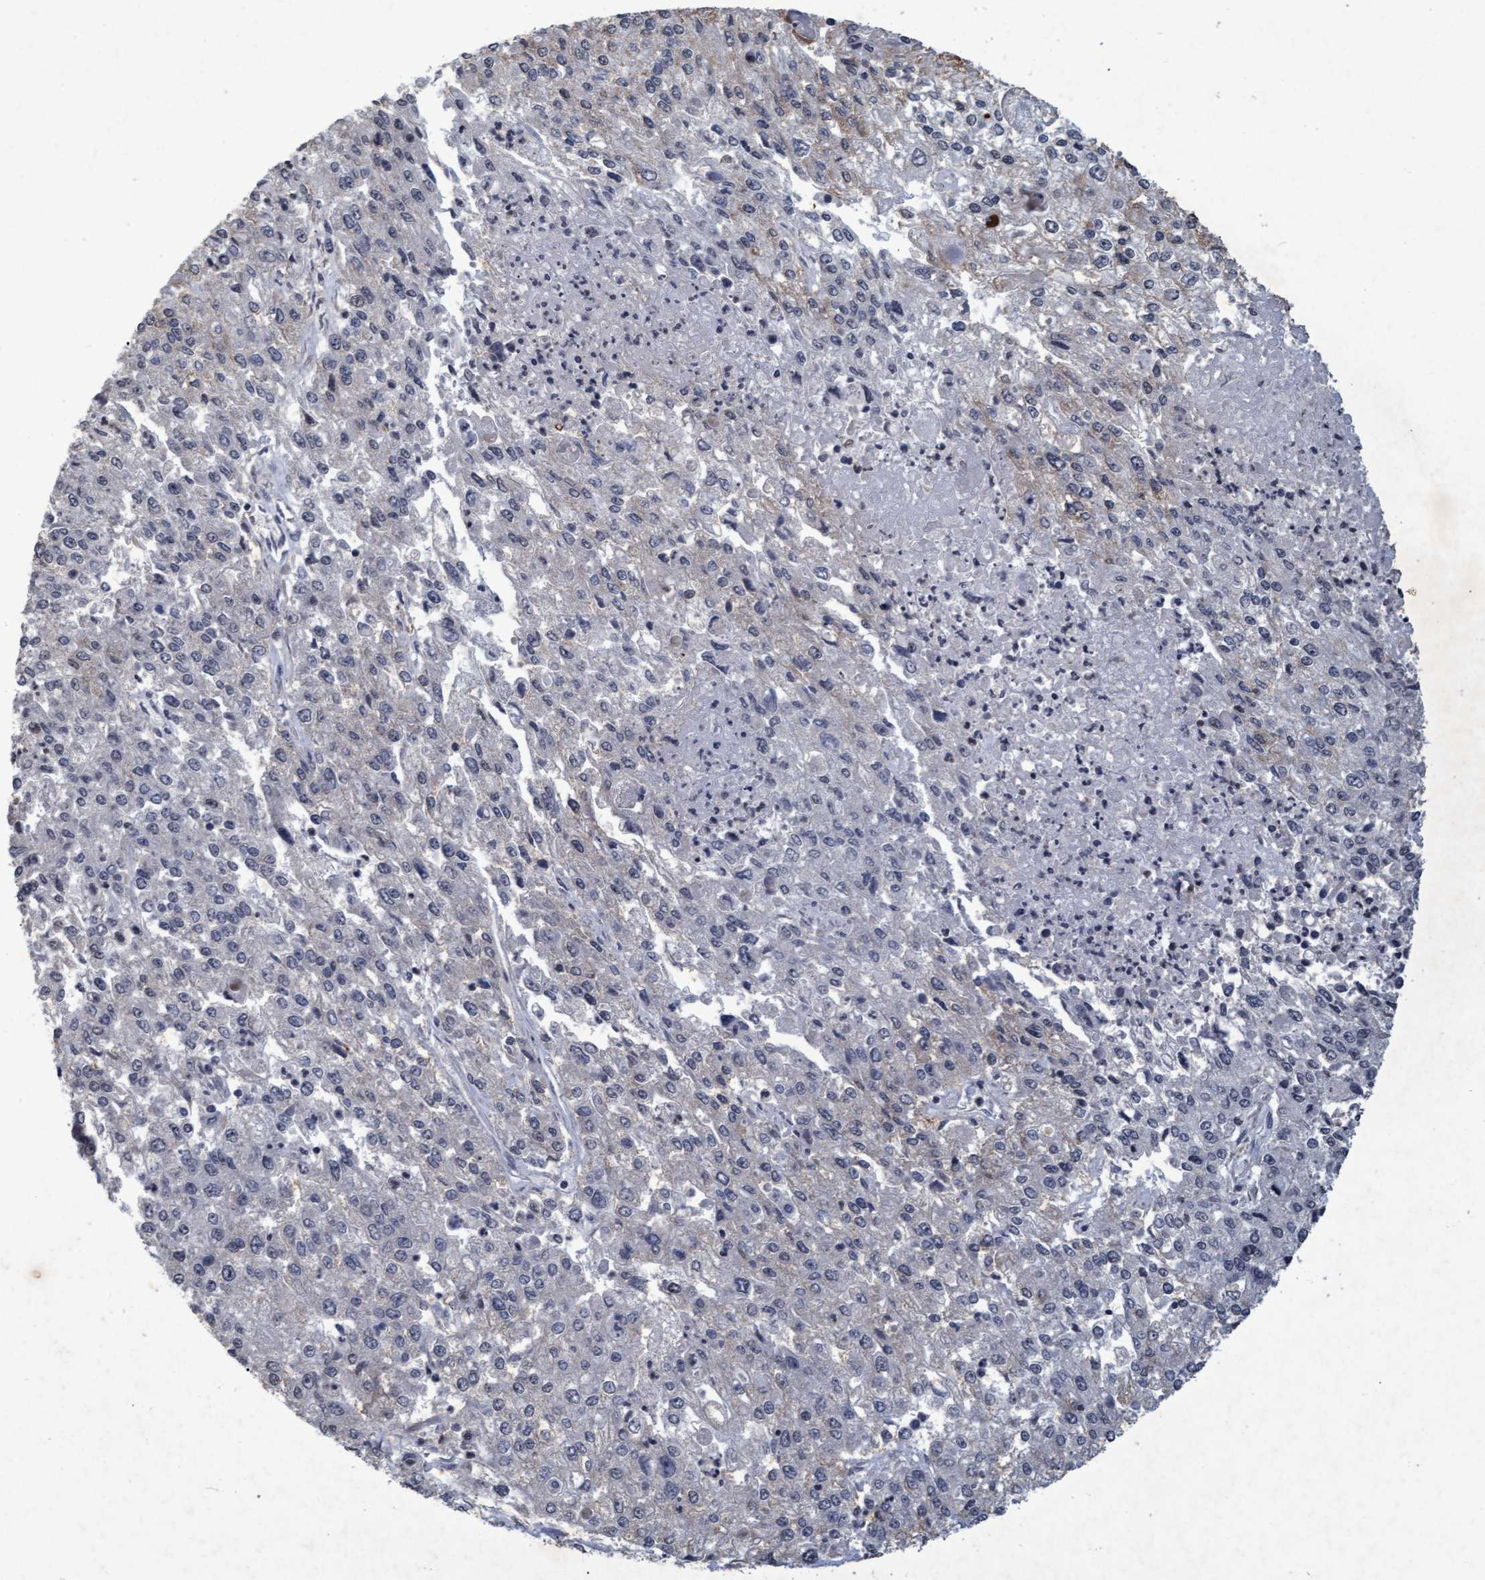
{"staining": {"intensity": "negative", "quantity": "none", "location": "none"}, "tissue": "endometrial cancer", "cell_type": "Tumor cells", "image_type": "cancer", "snomed": [{"axis": "morphology", "description": "Adenocarcinoma, NOS"}, {"axis": "topography", "description": "Endometrium"}], "caption": "Human endometrial cancer stained for a protein using IHC exhibits no expression in tumor cells.", "gene": "GALC", "patient": {"sex": "female", "age": 49}}